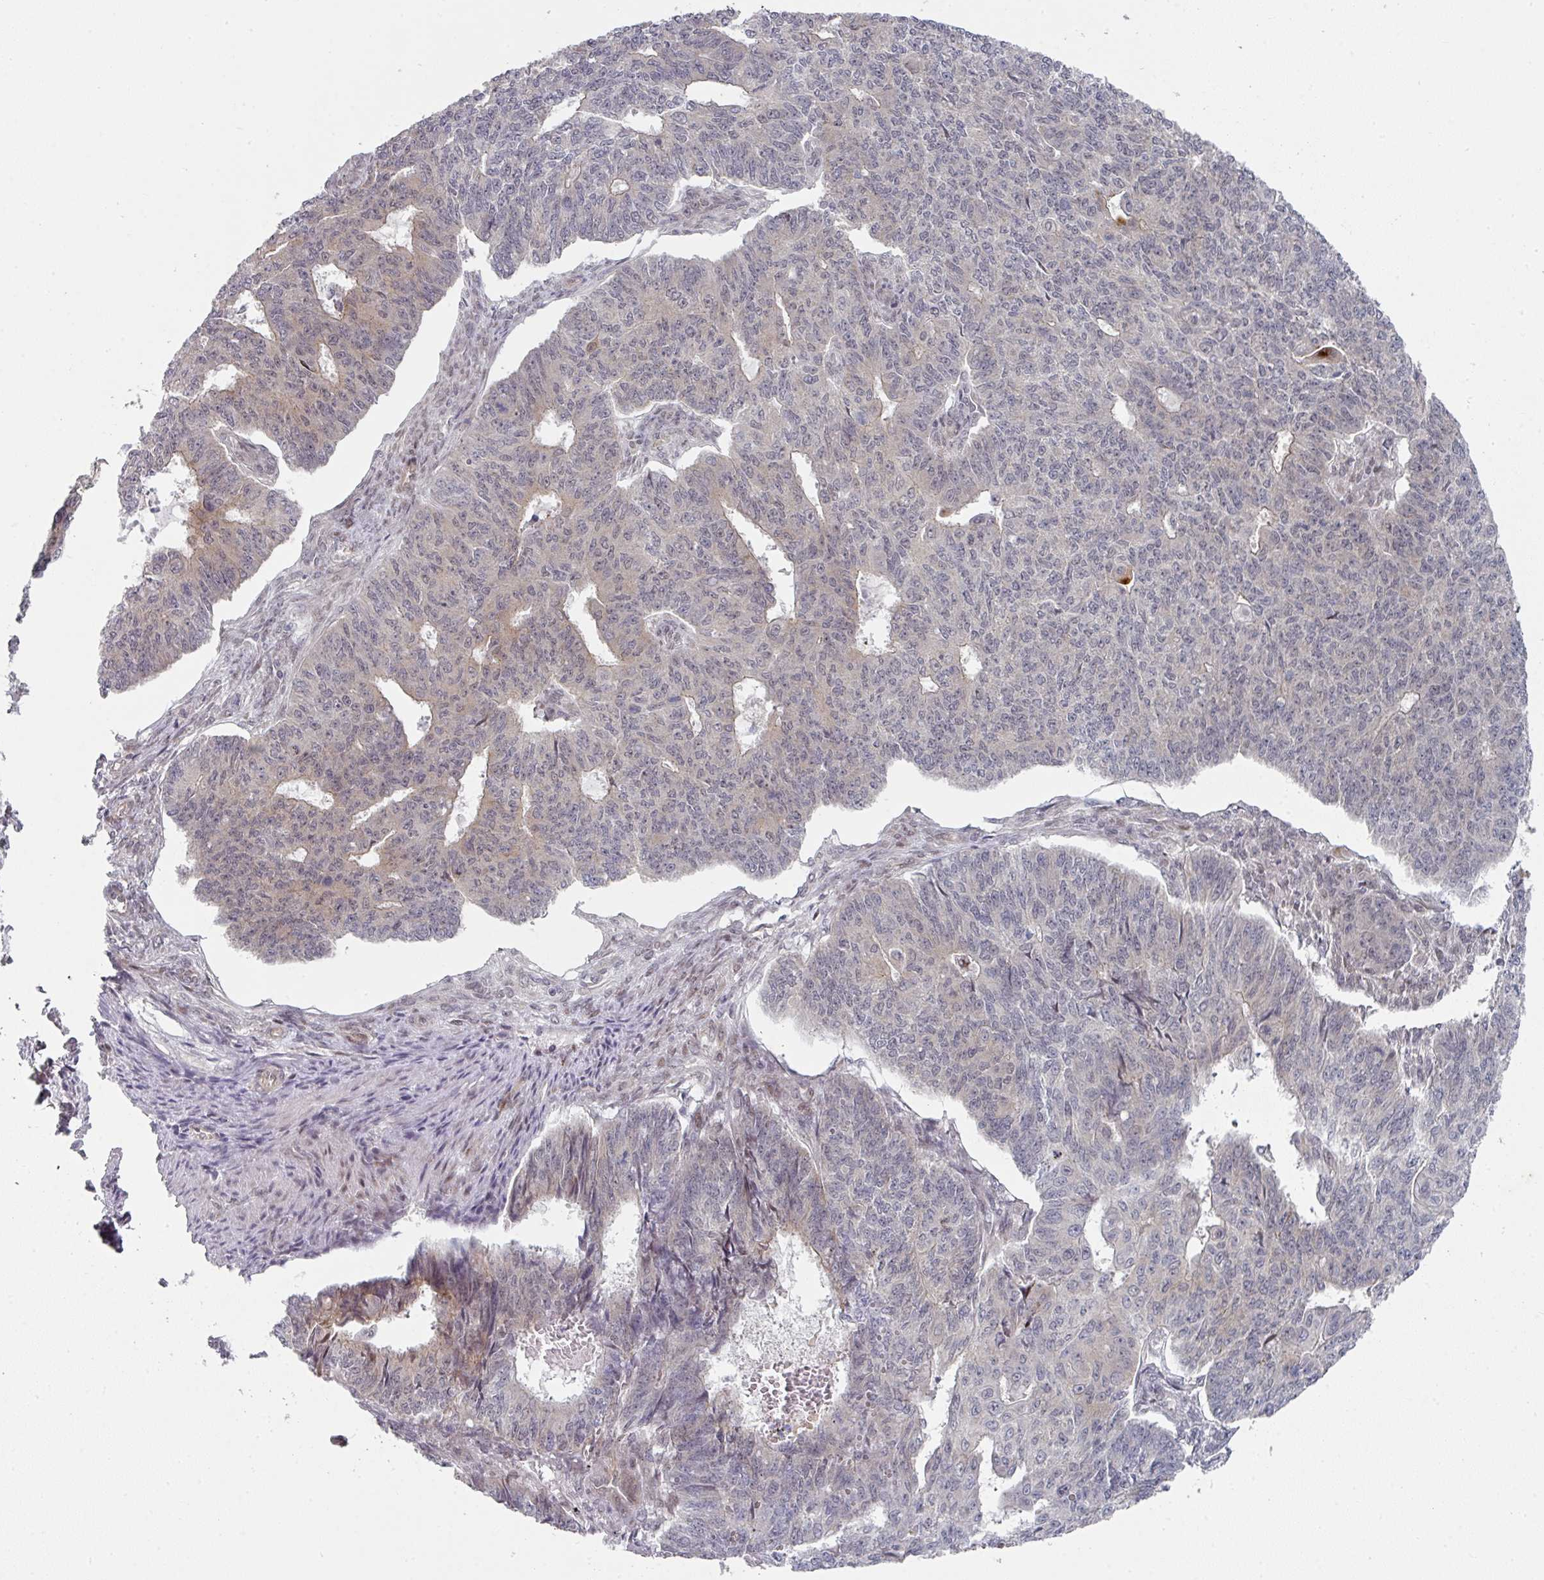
{"staining": {"intensity": "weak", "quantity": "<25%", "location": "cytoplasmic/membranous"}, "tissue": "endometrial cancer", "cell_type": "Tumor cells", "image_type": "cancer", "snomed": [{"axis": "morphology", "description": "Adenocarcinoma, NOS"}, {"axis": "topography", "description": "Endometrium"}], "caption": "Immunohistochemistry micrograph of human adenocarcinoma (endometrial) stained for a protein (brown), which displays no positivity in tumor cells.", "gene": "TMCC1", "patient": {"sex": "female", "age": 32}}